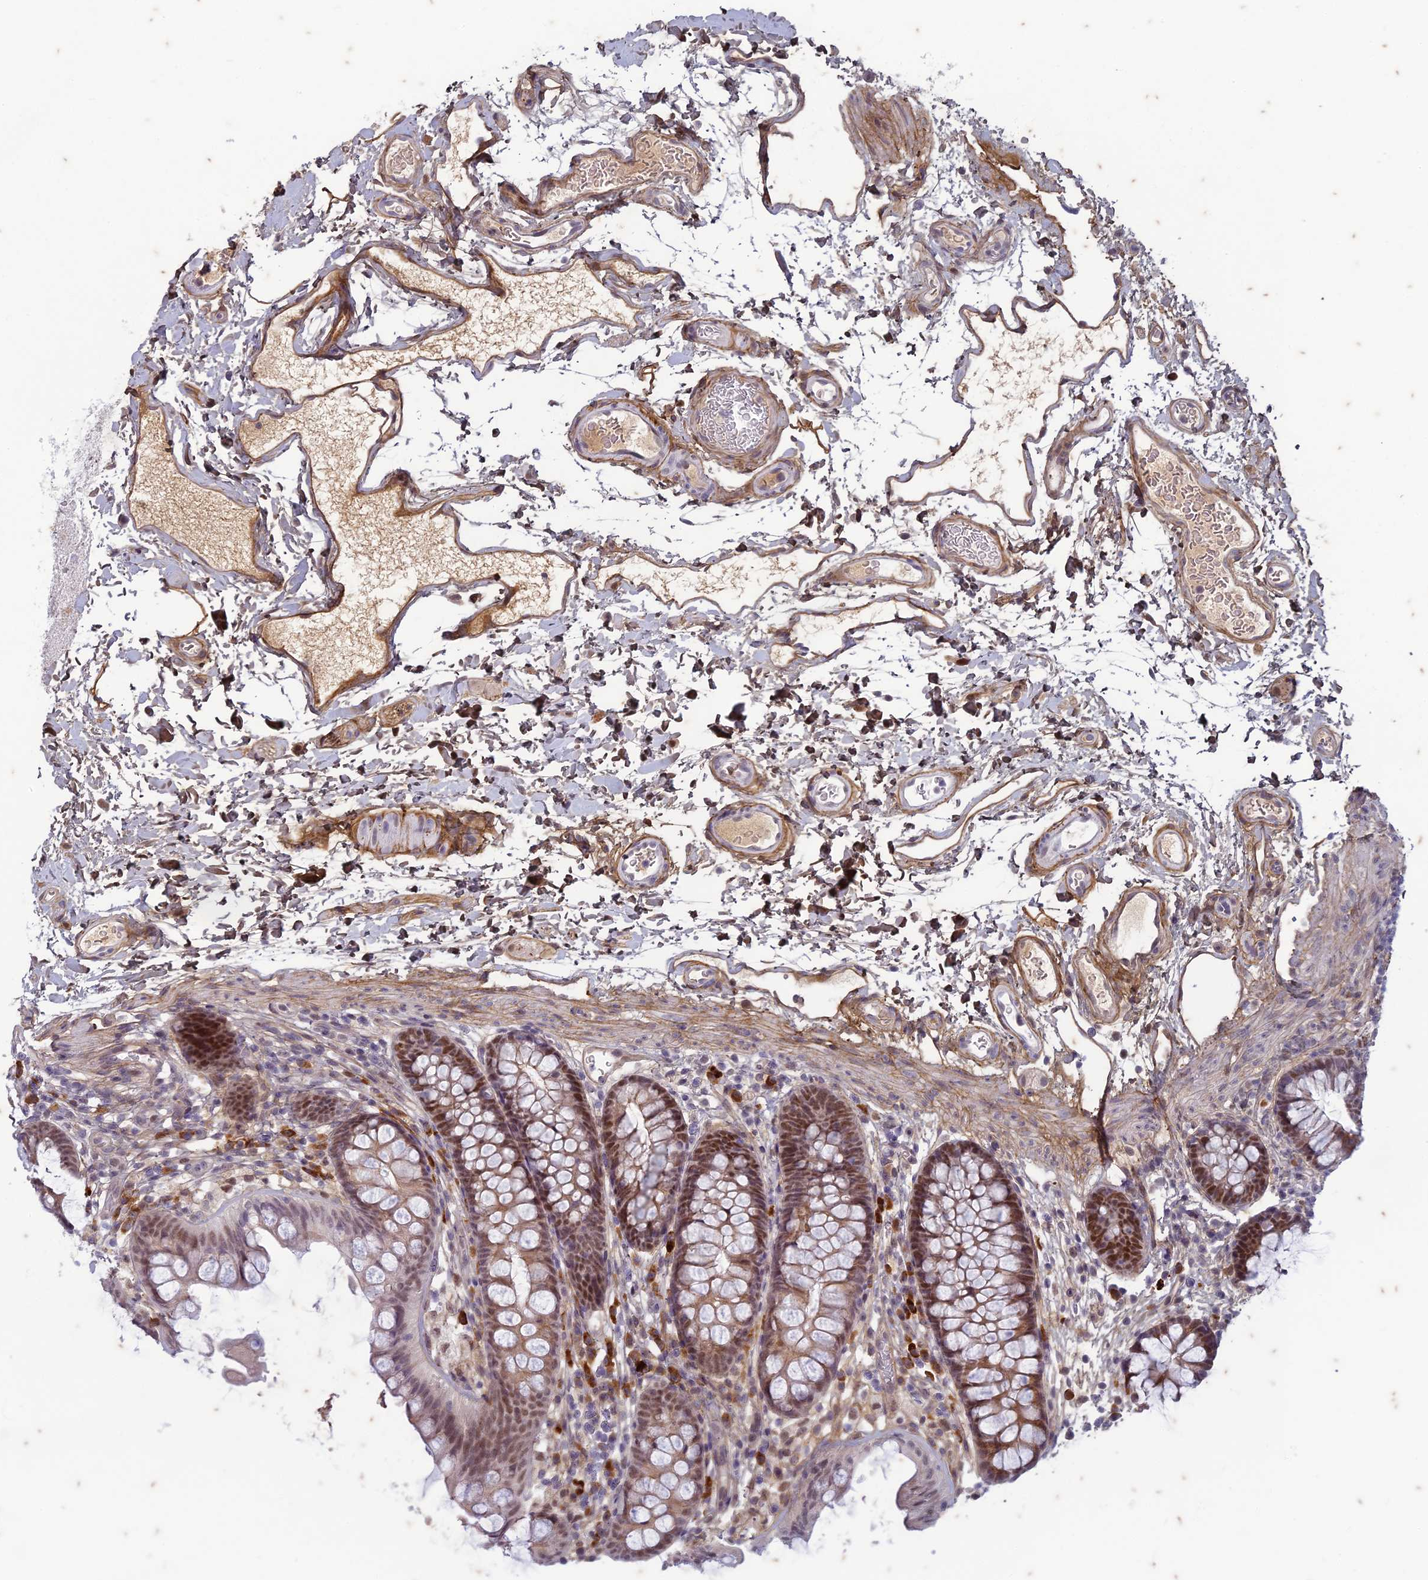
{"staining": {"intensity": "moderate", "quantity": "<25%", "location": "cytoplasmic/membranous"}, "tissue": "colon", "cell_type": "Endothelial cells", "image_type": "normal", "snomed": [{"axis": "morphology", "description": "Normal tissue, NOS"}, {"axis": "topography", "description": "Colon"}], "caption": "Immunohistochemical staining of unremarkable colon shows <25% levels of moderate cytoplasmic/membranous protein expression in about <25% of endothelial cells.", "gene": "PABPN1L", "patient": {"sex": "female", "age": 62}}